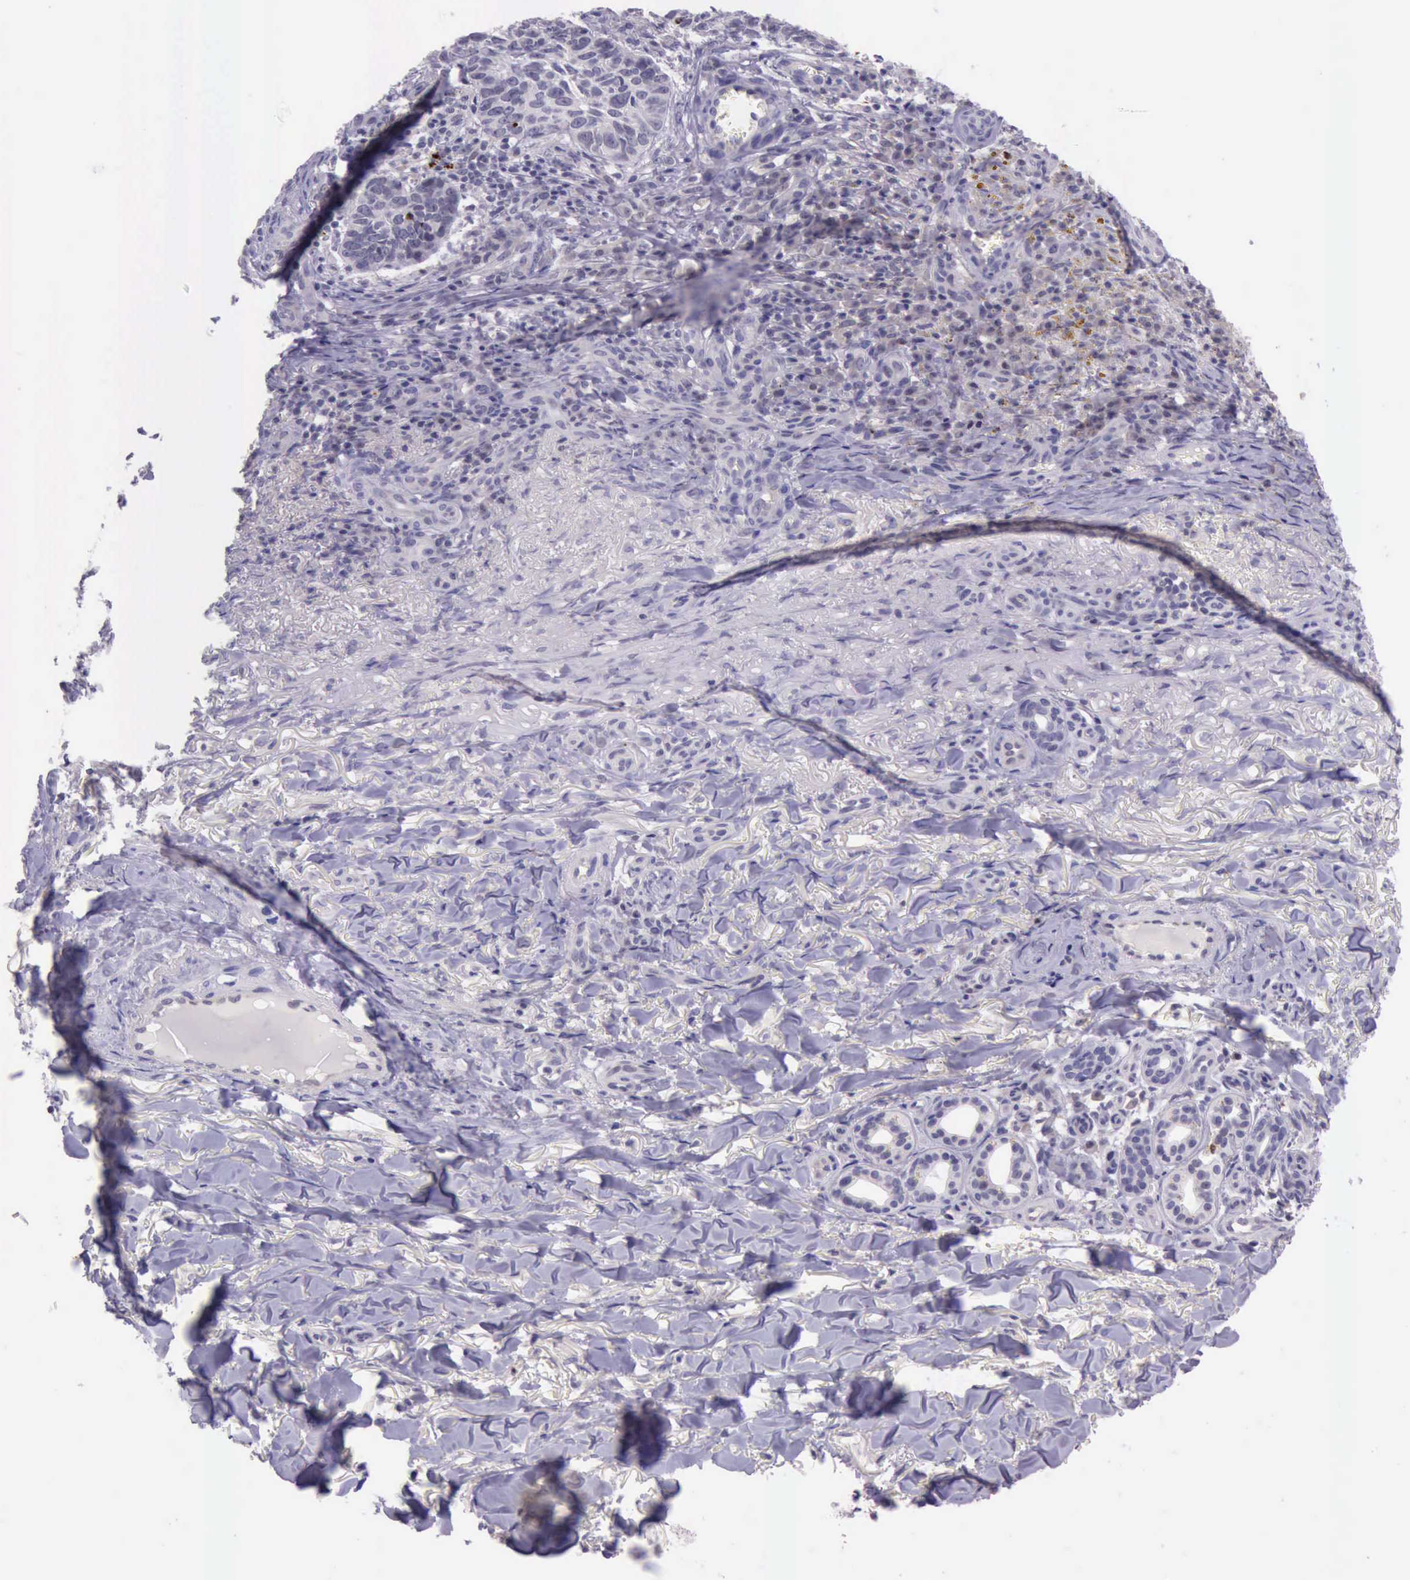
{"staining": {"intensity": "strong", "quantity": "<25%", "location": "nuclear"}, "tissue": "skin cancer", "cell_type": "Tumor cells", "image_type": "cancer", "snomed": [{"axis": "morphology", "description": "Basal cell carcinoma"}, {"axis": "topography", "description": "Skin"}], "caption": "High-power microscopy captured an immunohistochemistry (IHC) micrograph of skin basal cell carcinoma, revealing strong nuclear staining in about <25% of tumor cells.", "gene": "PARP1", "patient": {"sex": "male", "age": 81}}